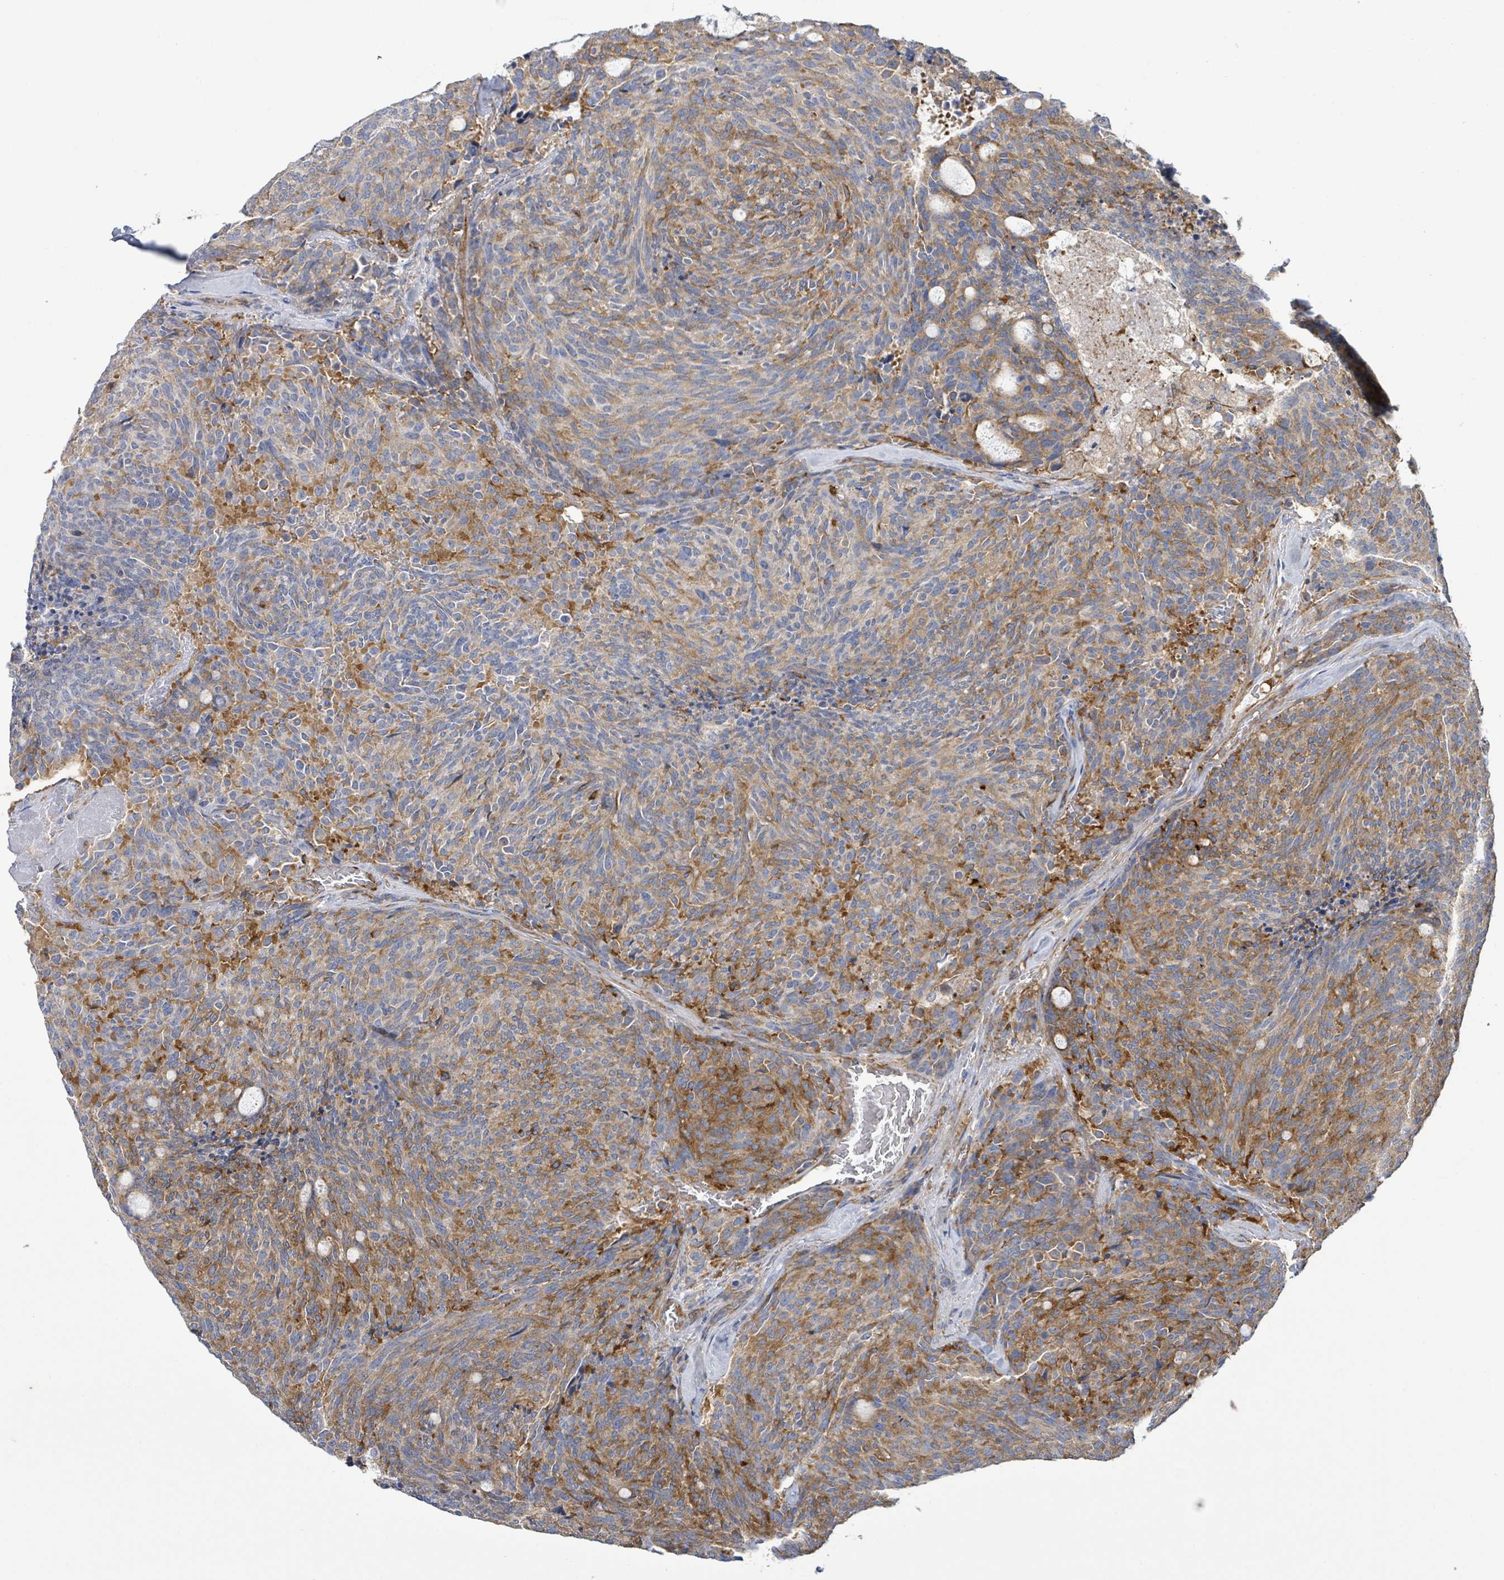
{"staining": {"intensity": "moderate", "quantity": "25%-75%", "location": "cytoplasmic/membranous"}, "tissue": "carcinoid", "cell_type": "Tumor cells", "image_type": "cancer", "snomed": [{"axis": "morphology", "description": "Carcinoid, malignant, NOS"}, {"axis": "topography", "description": "Pancreas"}], "caption": "Protein analysis of carcinoid tissue exhibits moderate cytoplasmic/membranous expression in about 25%-75% of tumor cells.", "gene": "EGFL7", "patient": {"sex": "female", "age": 54}}